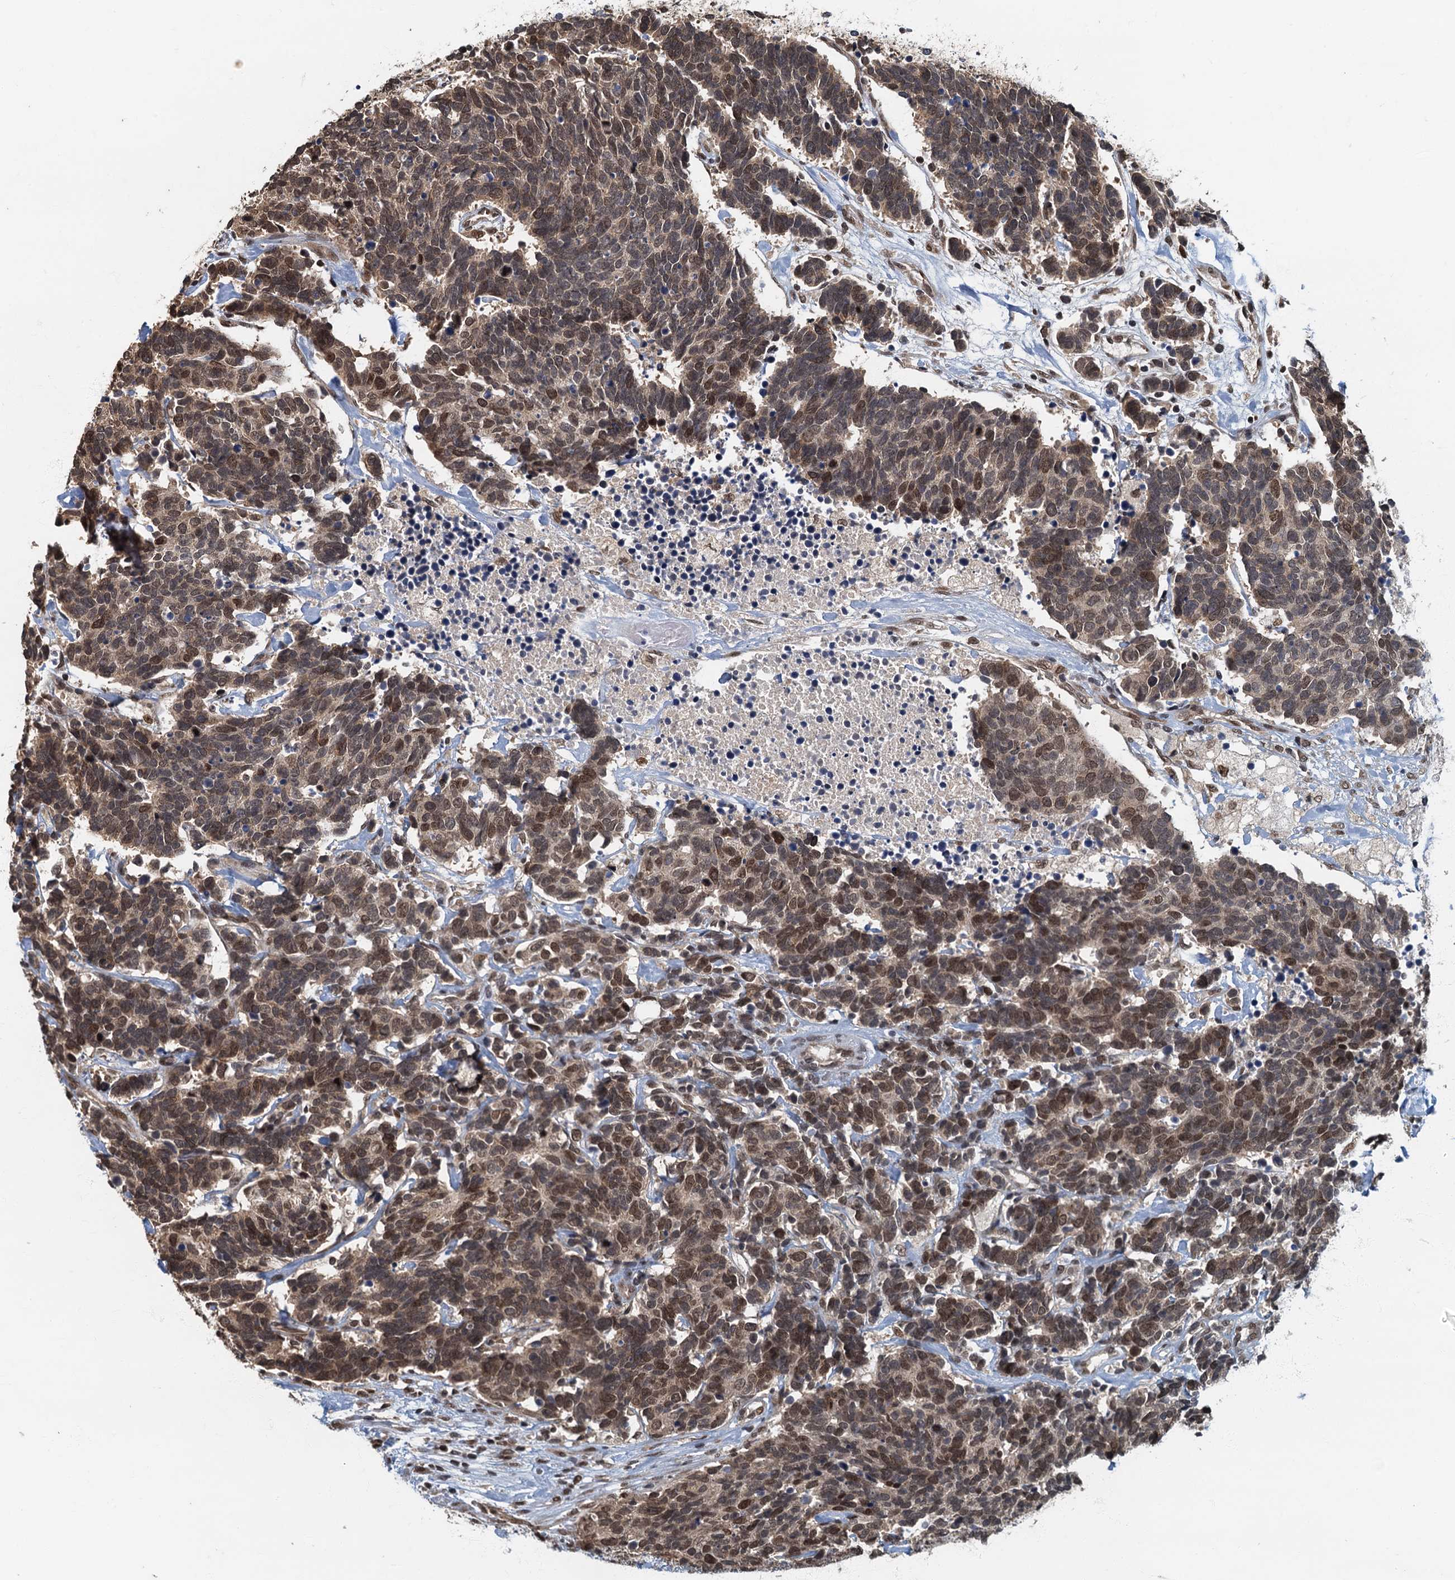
{"staining": {"intensity": "moderate", "quantity": ">75%", "location": "nuclear"}, "tissue": "carcinoid", "cell_type": "Tumor cells", "image_type": "cancer", "snomed": [{"axis": "morphology", "description": "Carcinoma, NOS"}, {"axis": "morphology", "description": "Carcinoid, malignant, NOS"}, {"axis": "topography", "description": "Urinary bladder"}], "caption": "A photomicrograph of human carcinoid stained for a protein reveals moderate nuclear brown staining in tumor cells.", "gene": "CKAP2L", "patient": {"sex": "male", "age": 57}}